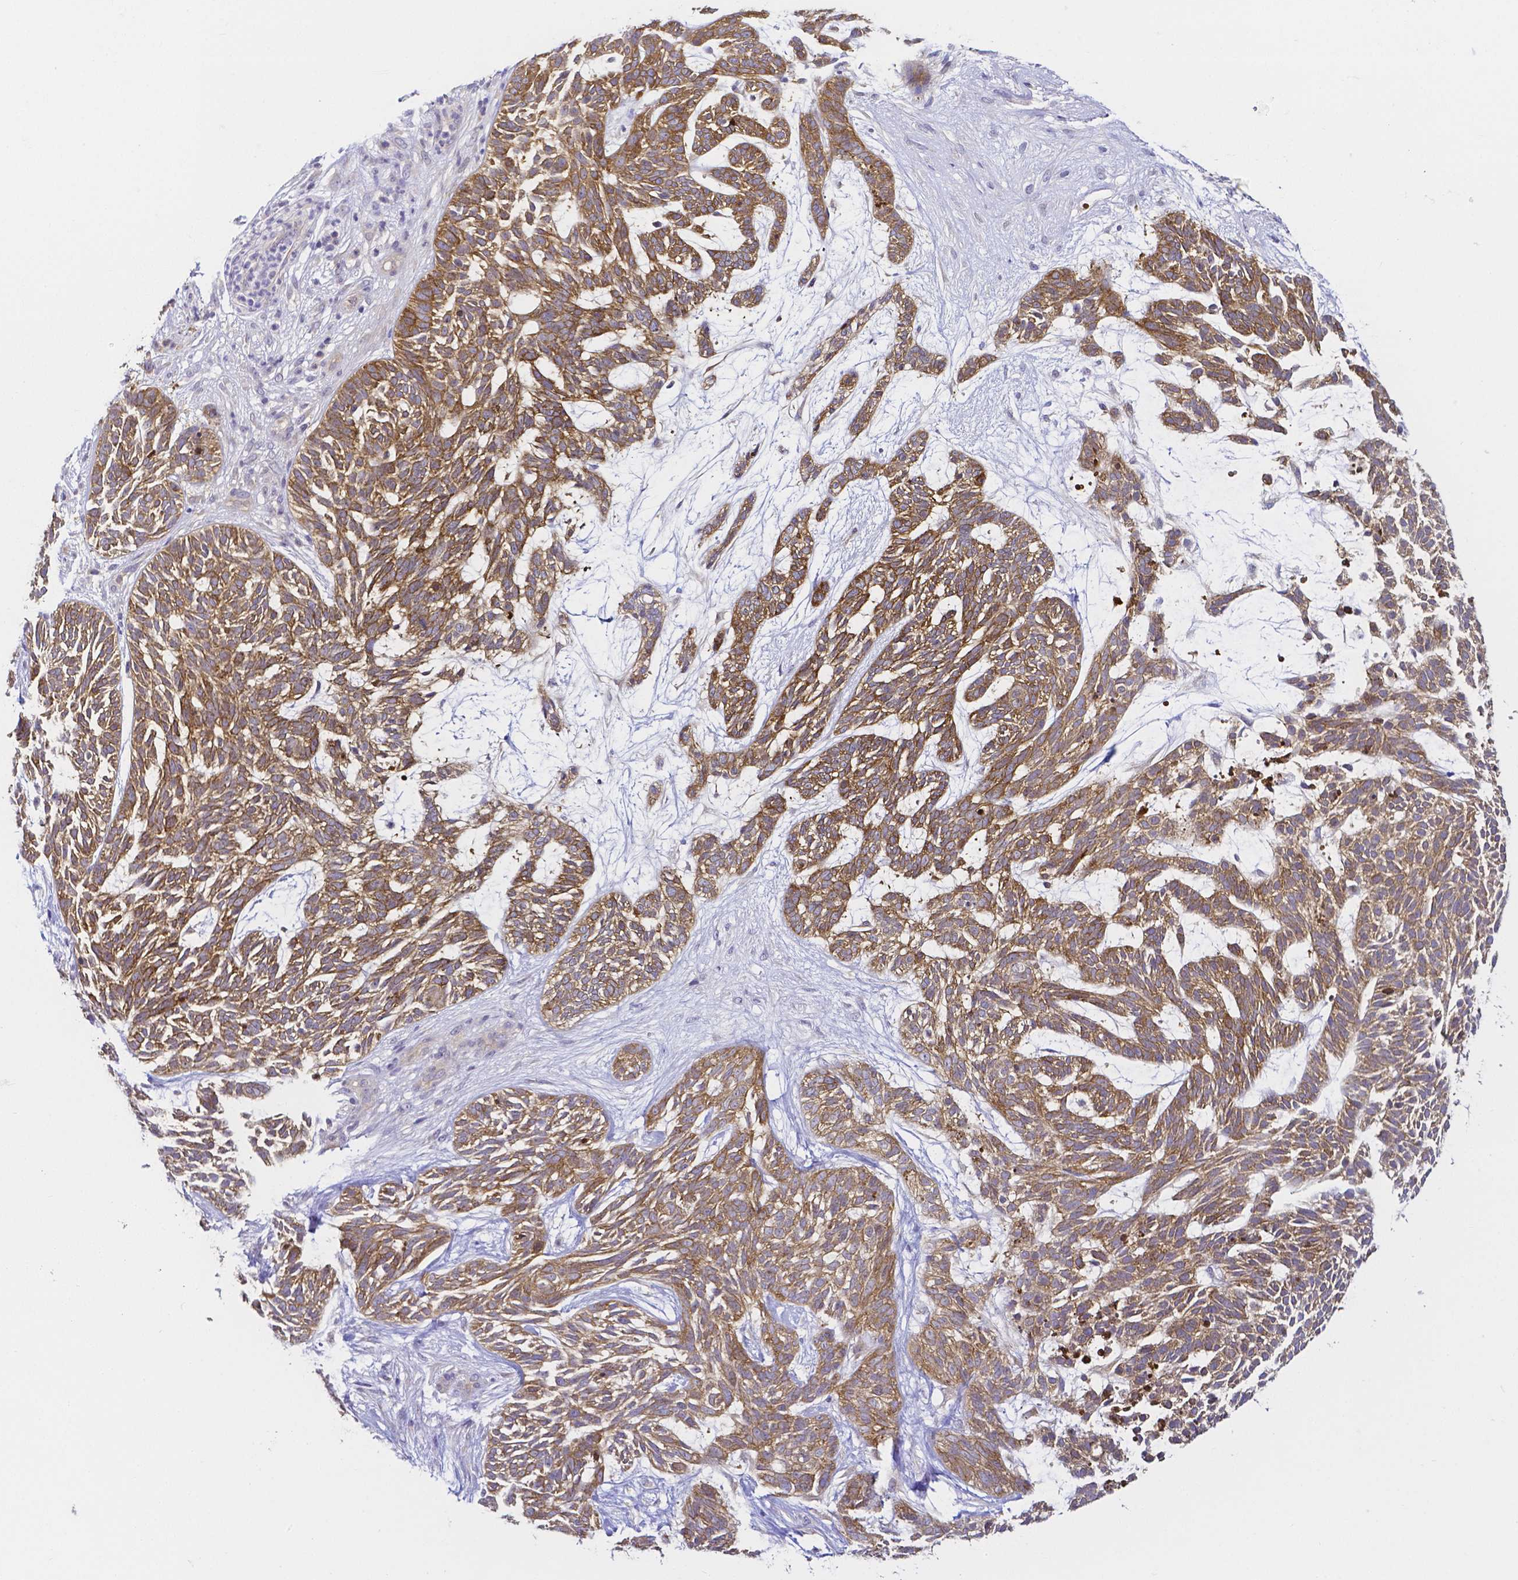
{"staining": {"intensity": "moderate", "quantity": ">75%", "location": "cytoplasmic/membranous"}, "tissue": "skin cancer", "cell_type": "Tumor cells", "image_type": "cancer", "snomed": [{"axis": "morphology", "description": "Basal cell carcinoma"}, {"axis": "topography", "description": "Skin"}, {"axis": "topography", "description": "Skin, foot"}], "caption": "Human skin cancer stained with a protein marker reveals moderate staining in tumor cells.", "gene": "PKP3", "patient": {"sex": "female", "age": 77}}